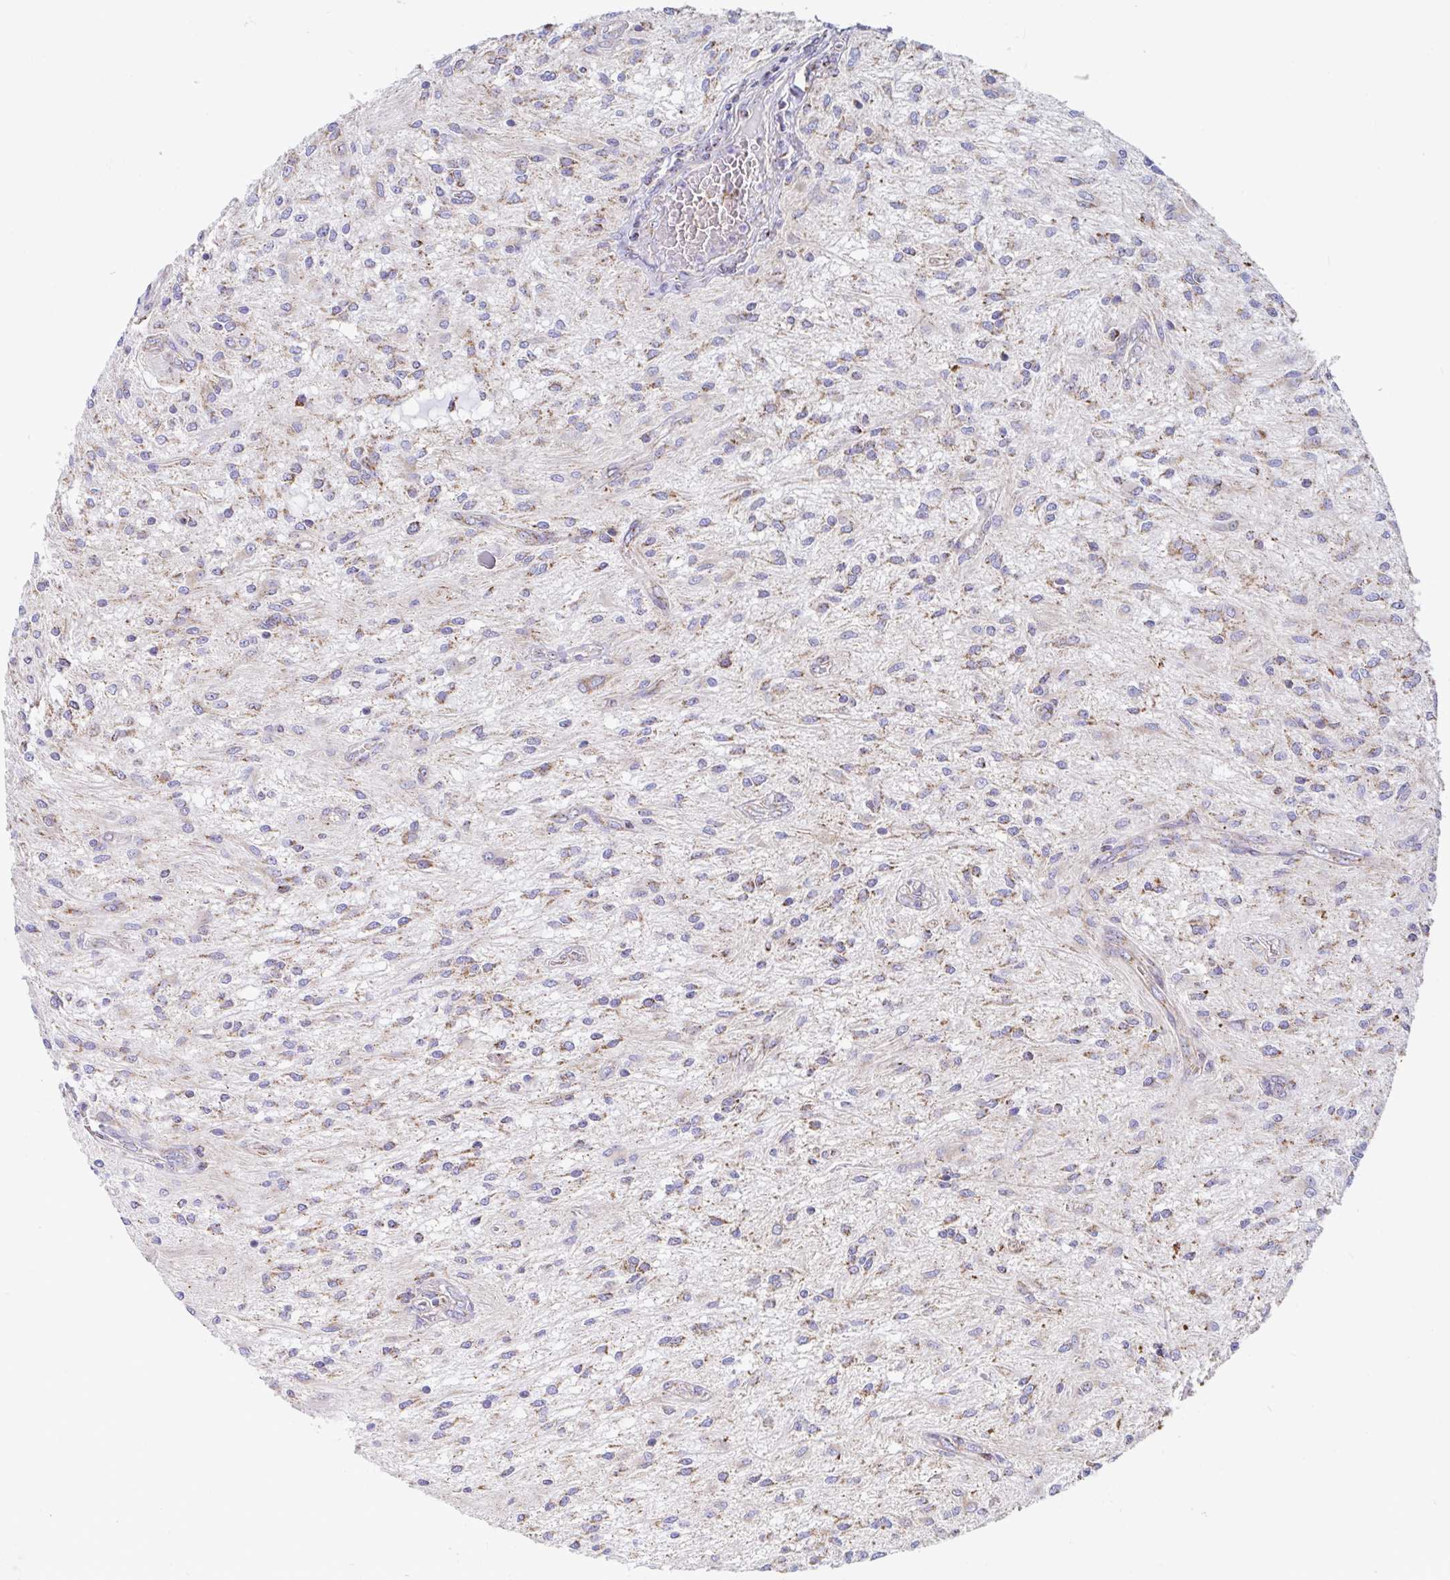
{"staining": {"intensity": "moderate", "quantity": "<25%", "location": "cytoplasmic/membranous"}, "tissue": "glioma", "cell_type": "Tumor cells", "image_type": "cancer", "snomed": [{"axis": "morphology", "description": "Glioma, malignant, Low grade"}, {"axis": "topography", "description": "Cerebellum"}], "caption": "IHC image of neoplastic tissue: low-grade glioma (malignant) stained using IHC demonstrates low levels of moderate protein expression localized specifically in the cytoplasmic/membranous of tumor cells, appearing as a cytoplasmic/membranous brown color.", "gene": "ATP5MJ", "patient": {"sex": "female", "age": 14}}